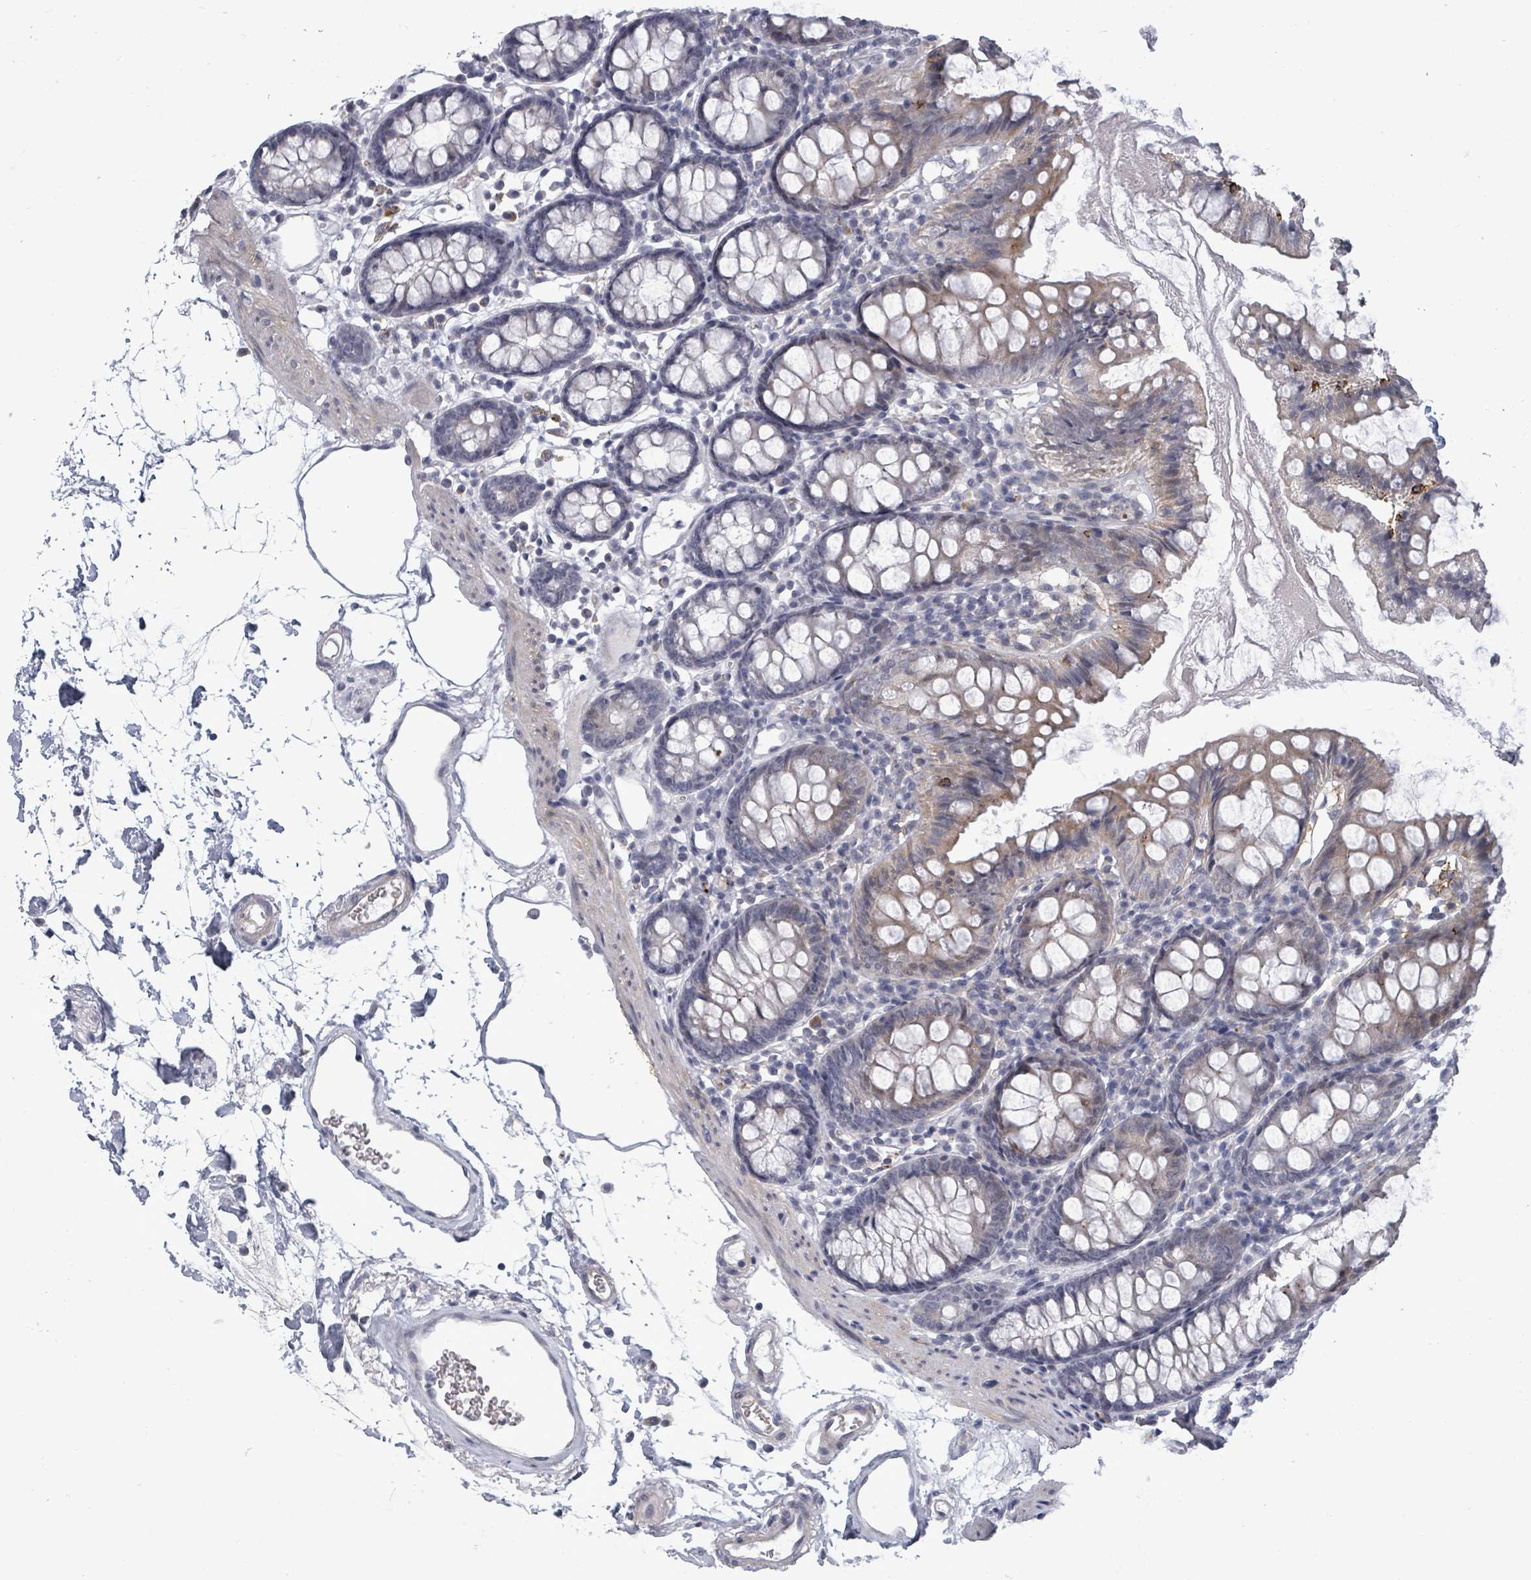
{"staining": {"intensity": "negative", "quantity": "none", "location": "none"}, "tissue": "colon", "cell_type": "Endothelial cells", "image_type": "normal", "snomed": [{"axis": "morphology", "description": "Normal tissue, NOS"}, {"axis": "topography", "description": "Colon"}], "caption": "Protein analysis of normal colon shows no significant expression in endothelial cells.", "gene": "PTPN20", "patient": {"sex": "female", "age": 84}}